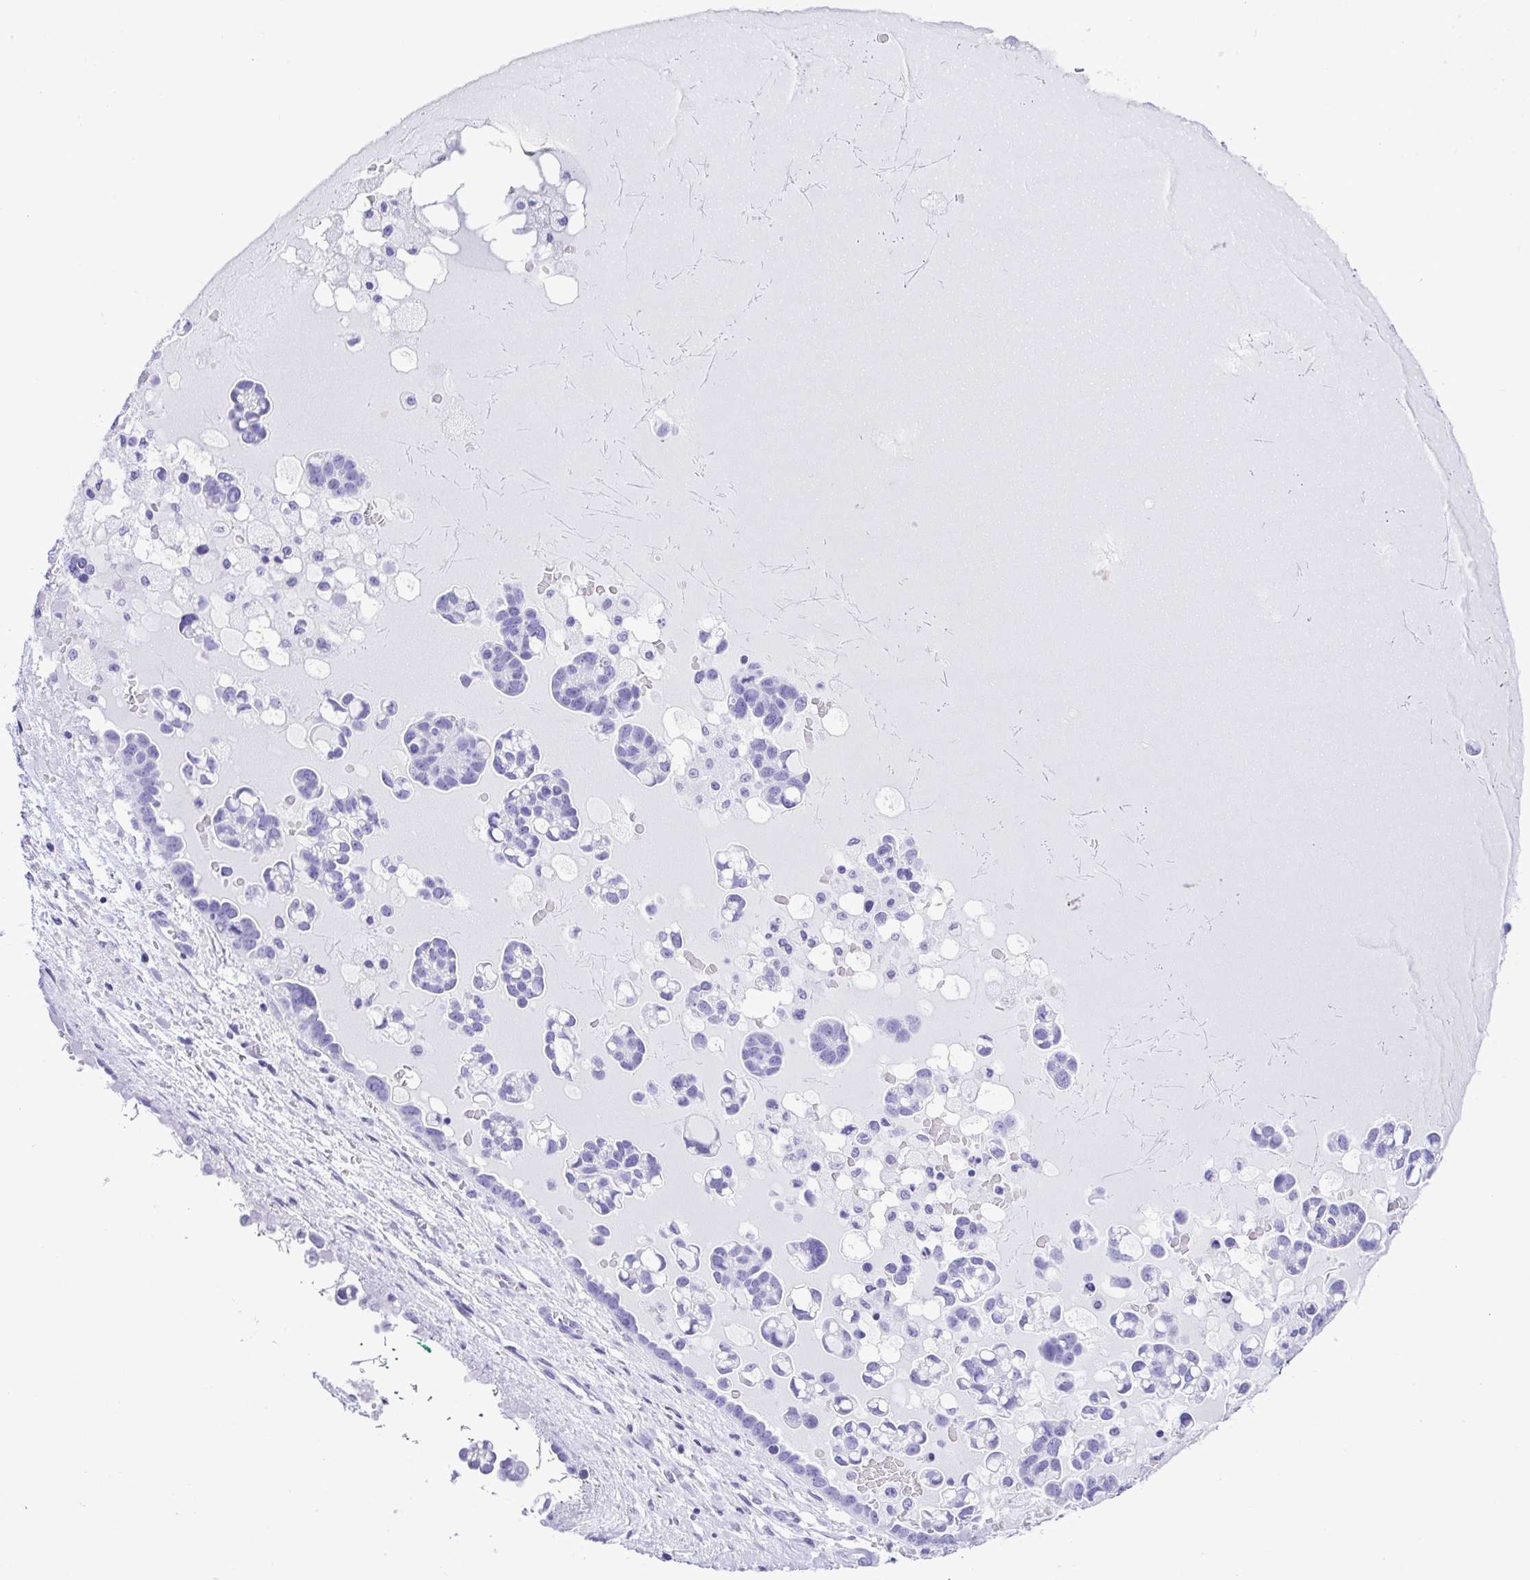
{"staining": {"intensity": "negative", "quantity": "none", "location": "none"}, "tissue": "ovarian cancer", "cell_type": "Tumor cells", "image_type": "cancer", "snomed": [{"axis": "morphology", "description": "Cystadenocarcinoma, serous, NOS"}, {"axis": "topography", "description": "Ovary"}], "caption": "An immunohistochemistry image of ovarian serous cystadenocarcinoma is shown. There is no staining in tumor cells of ovarian serous cystadenocarcinoma.", "gene": "CDSN", "patient": {"sex": "female", "age": 54}}